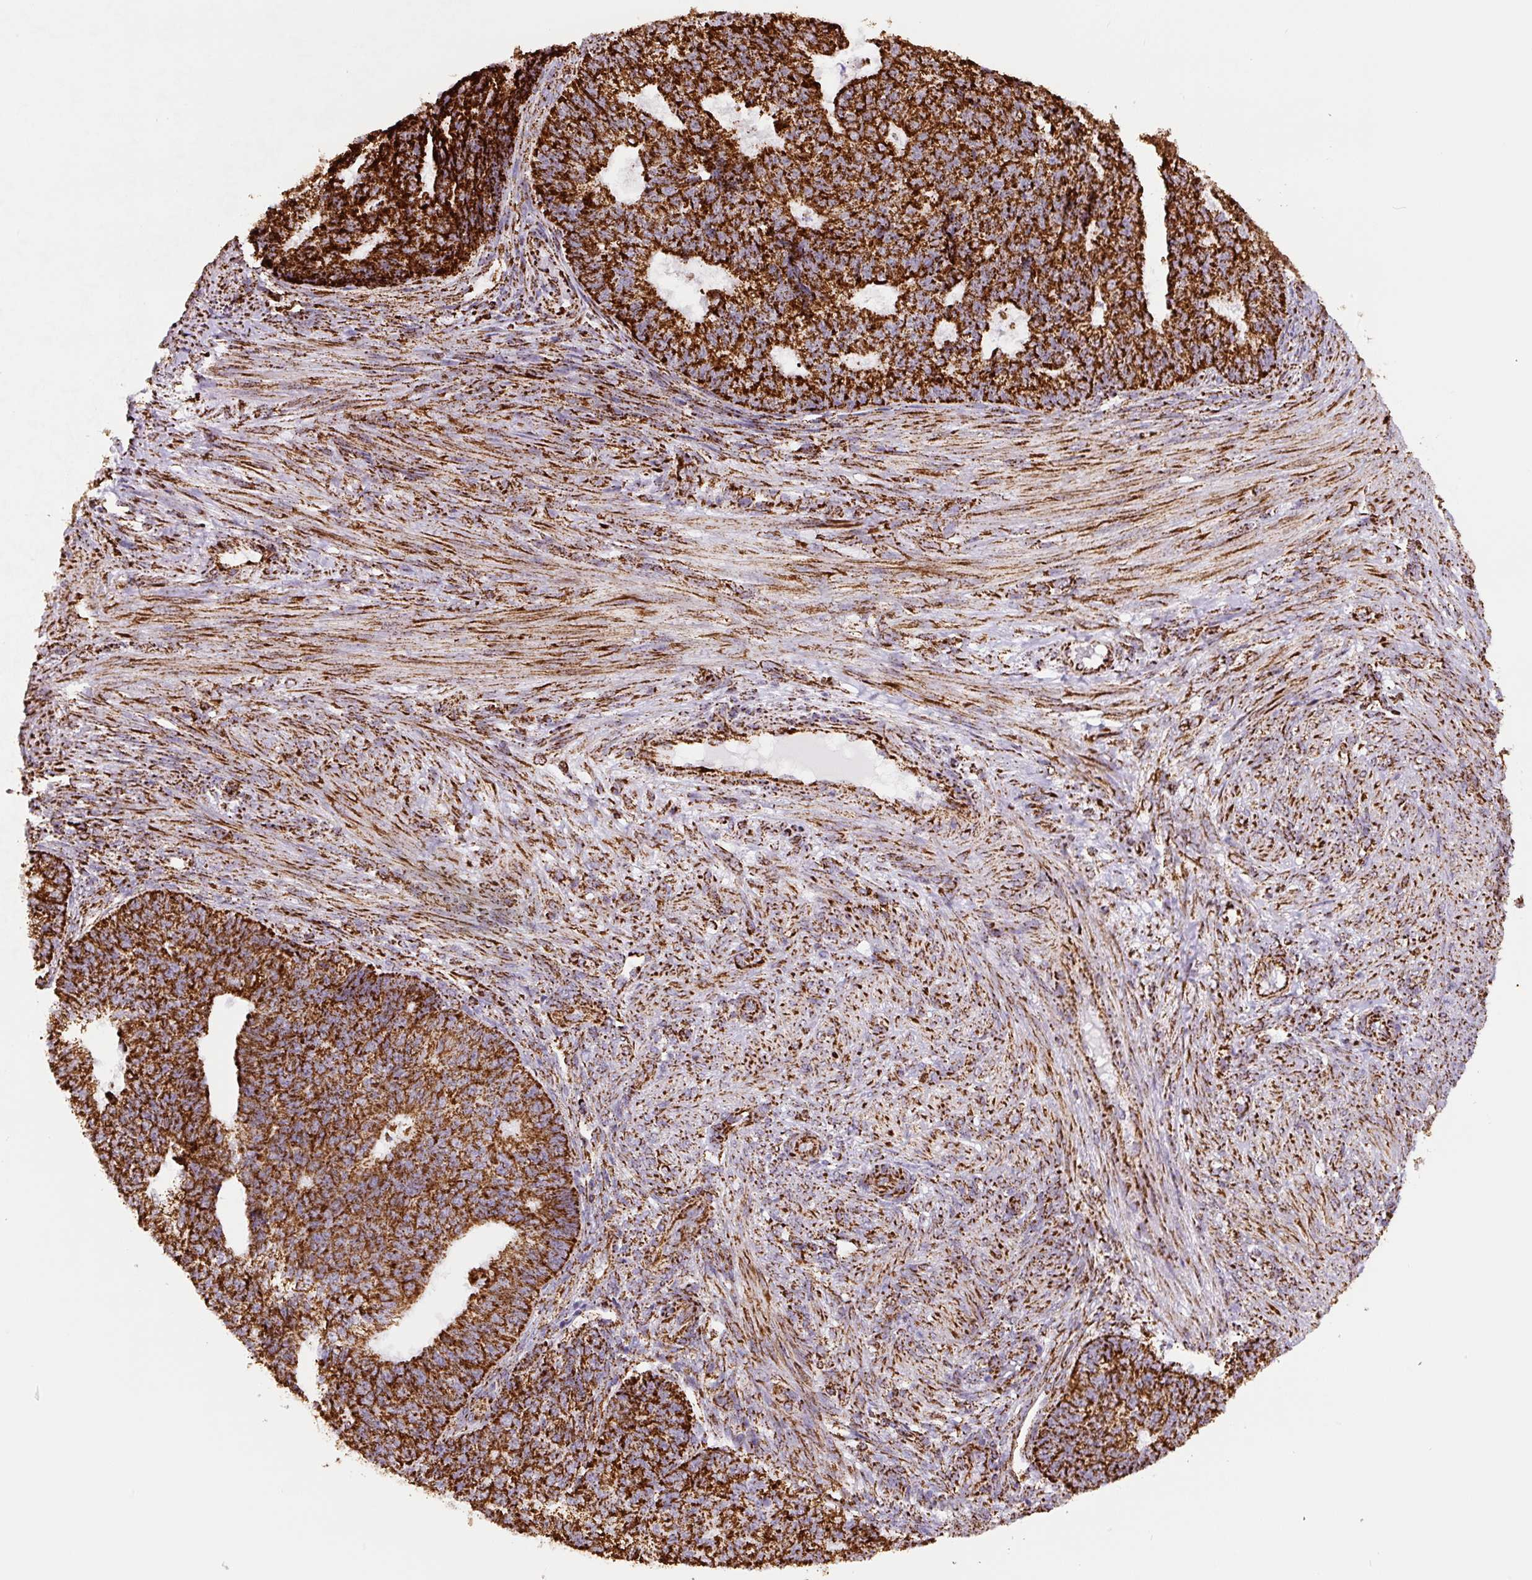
{"staining": {"intensity": "strong", "quantity": ">75%", "location": "cytoplasmic/membranous"}, "tissue": "endometrial cancer", "cell_type": "Tumor cells", "image_type": "cancer", "snomed": [{"axis": "morphology", "description": "Adenocarcinoma, NOS"}, {"axis": "topography", "description": "Endometrium"}], "caption": "DAB immunohistochemical staining of human endometrial adenocarcinoma reveals strong cytoplasmic/membranous protein staining in about >75% of tumor cells. (Brightfield microscopy of DAB IHC at high magnification).", "gene": "ATP5F1A", "patient": {"sex": "female", "age": 32}}